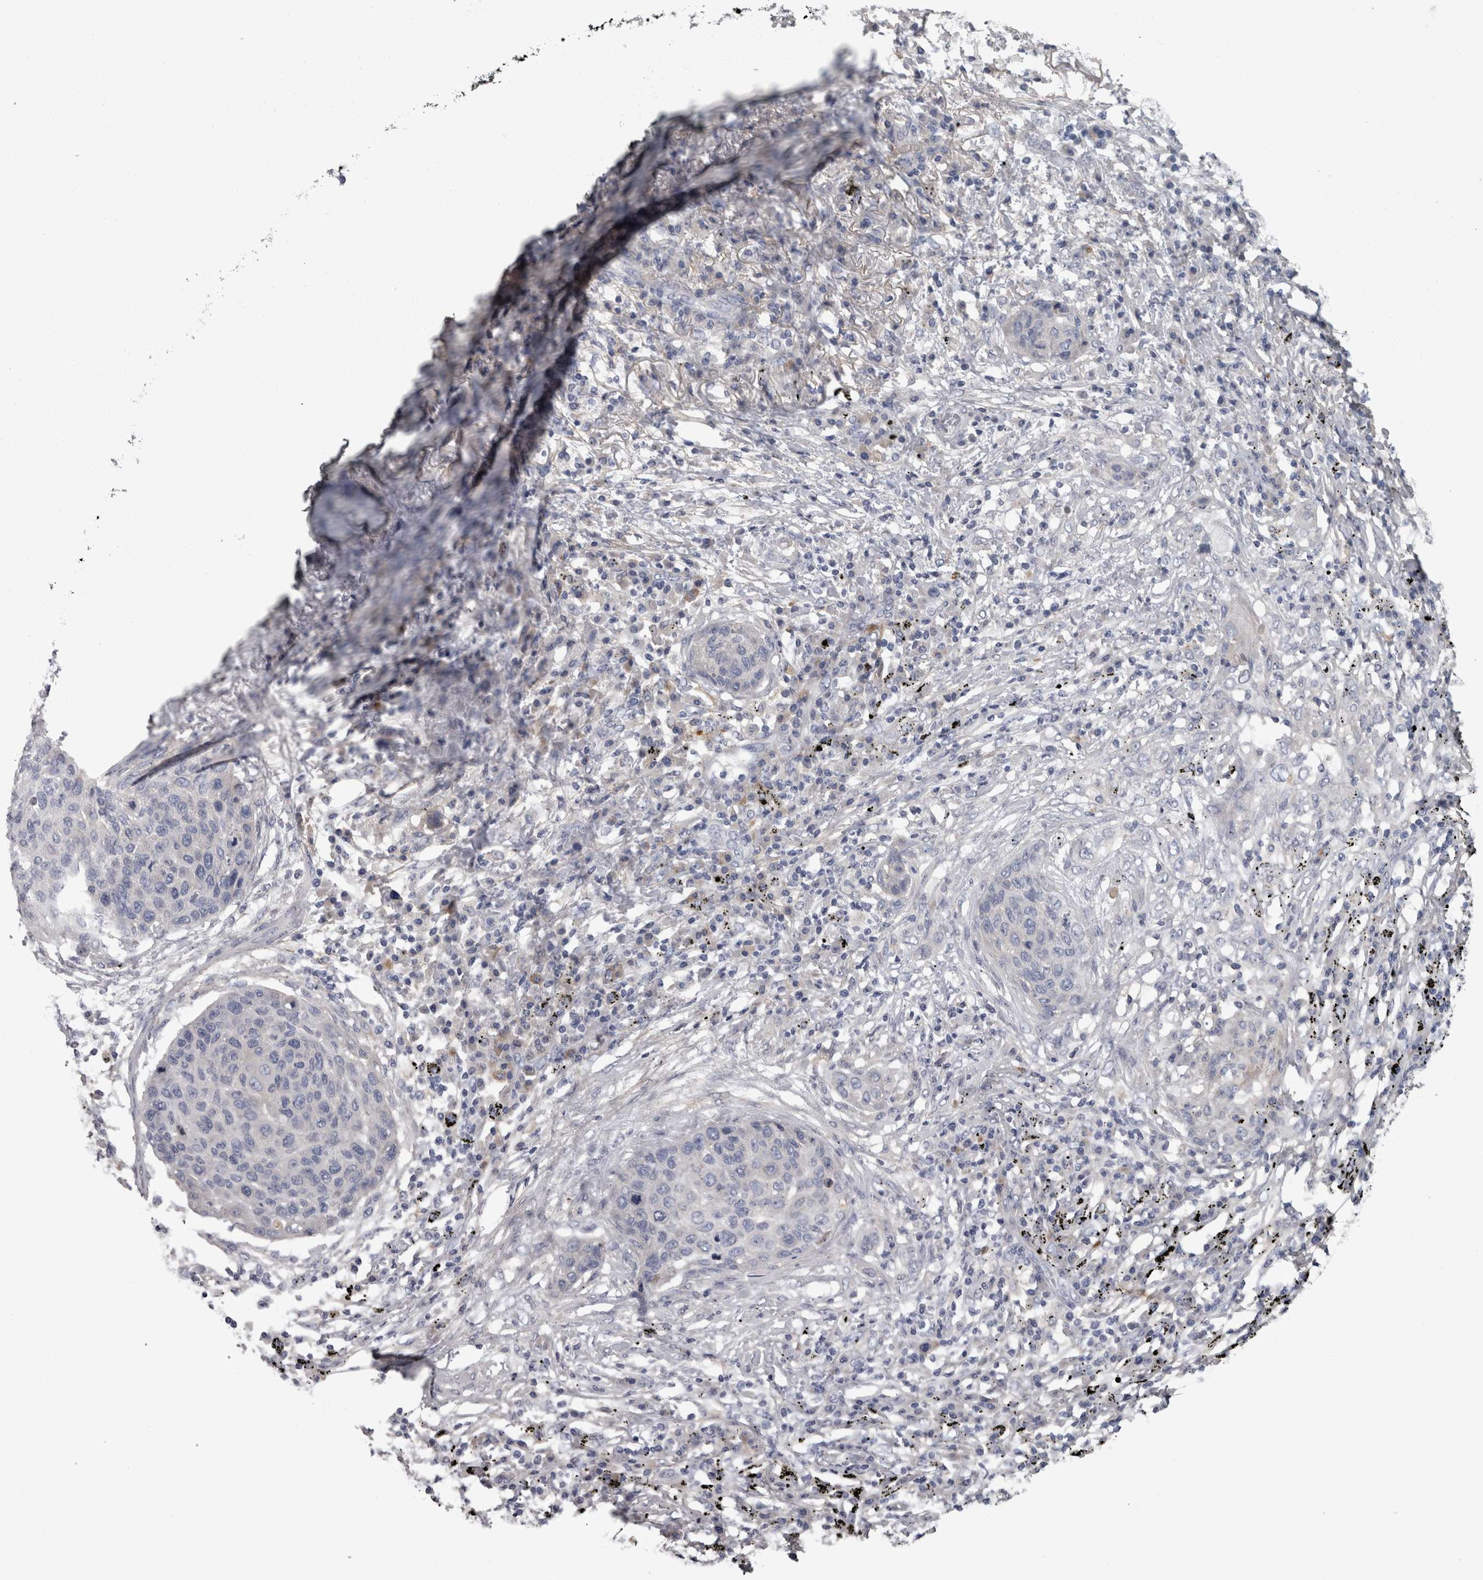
{"staining": {"intensity": "negative", "quantity": "none", "location": "none"}, "tissue": "lung cancer", "cell_type": "Tumor cells", "image_type": "cancer", "snomed": [{"axis": "morphology", "description": "Squamous cell carcinoma, NOS"}, {"axis": "topography", "description": "Lung"}], "caption": "High power microscopy photomicrograph of an IHC histopathology image of lung cancer (squamous cell carcinoma), revealing no significant staining in tumor cells.", "gene": "EFEMP2", "patient": {"sex": "female", "age": 63}}